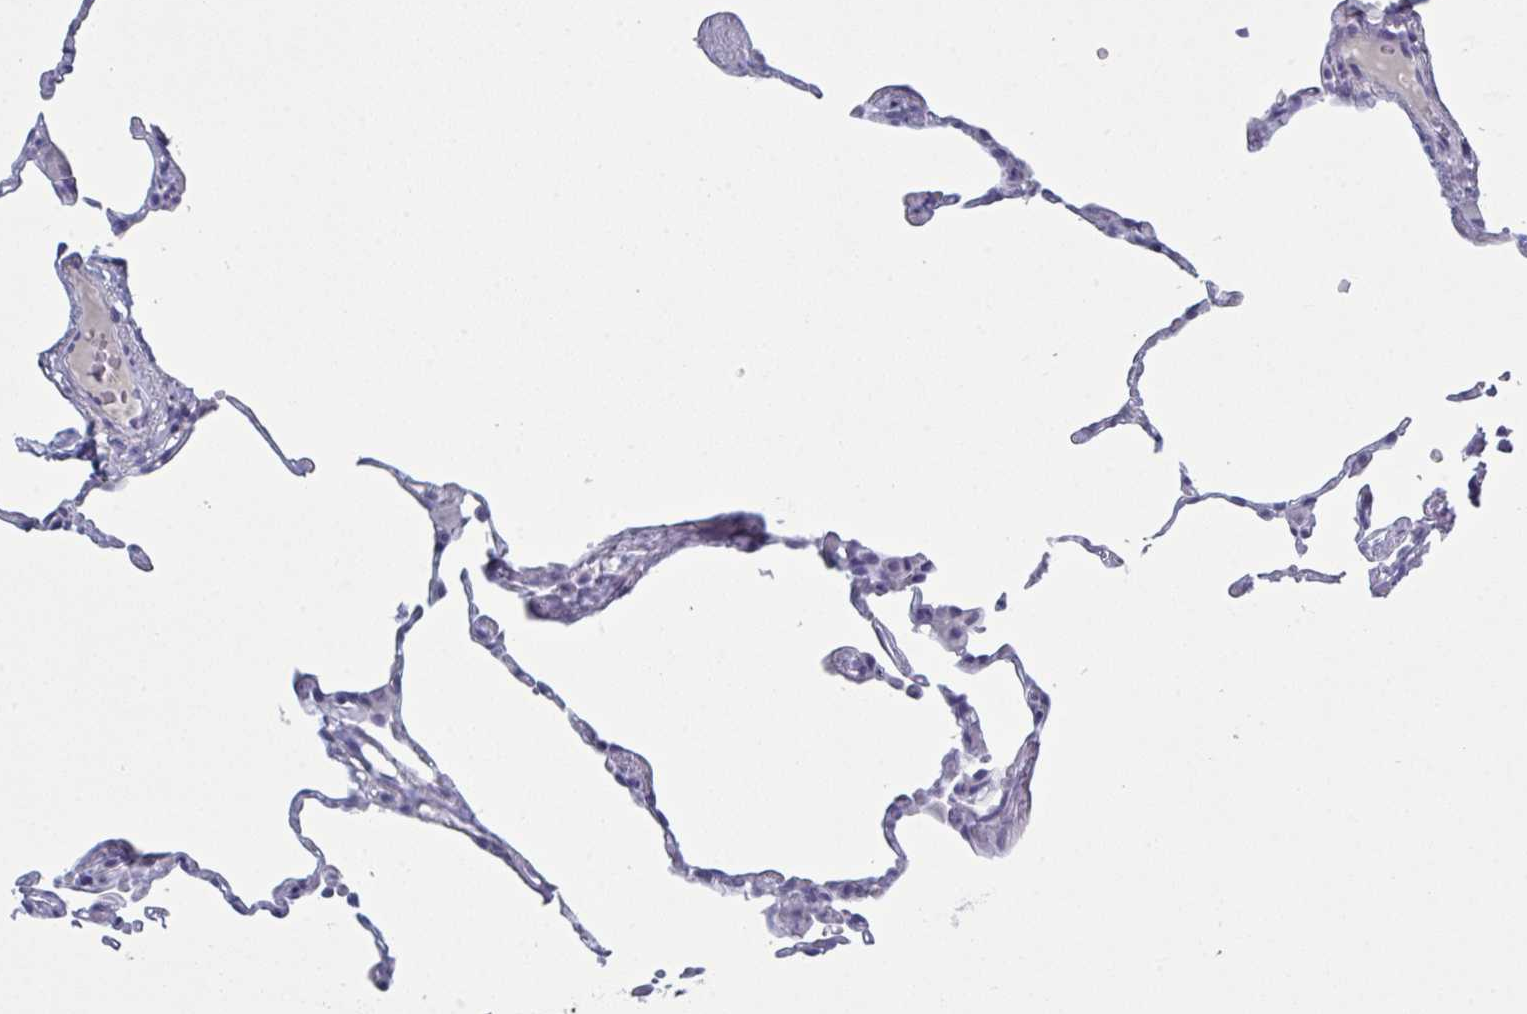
{"staining": {"intensity": "negative", "quantity": "none", "location": "none"}, "tissue": "lung", "cell_type": "Alveolar cells", "image_type": "normal", "snomed": [{"axis": "morphology", "description": "Normal tissue, NOS"}, {"axis": "topography", "description": "Lung"}], "caption": "There is no significant positivity in alveolar cells of lung. (Immunohistochemistry (ihc), brightfield microscopy, high magnification).", "gene": "NDUFC2", "patient": {"sex": "female", "age": 57}}